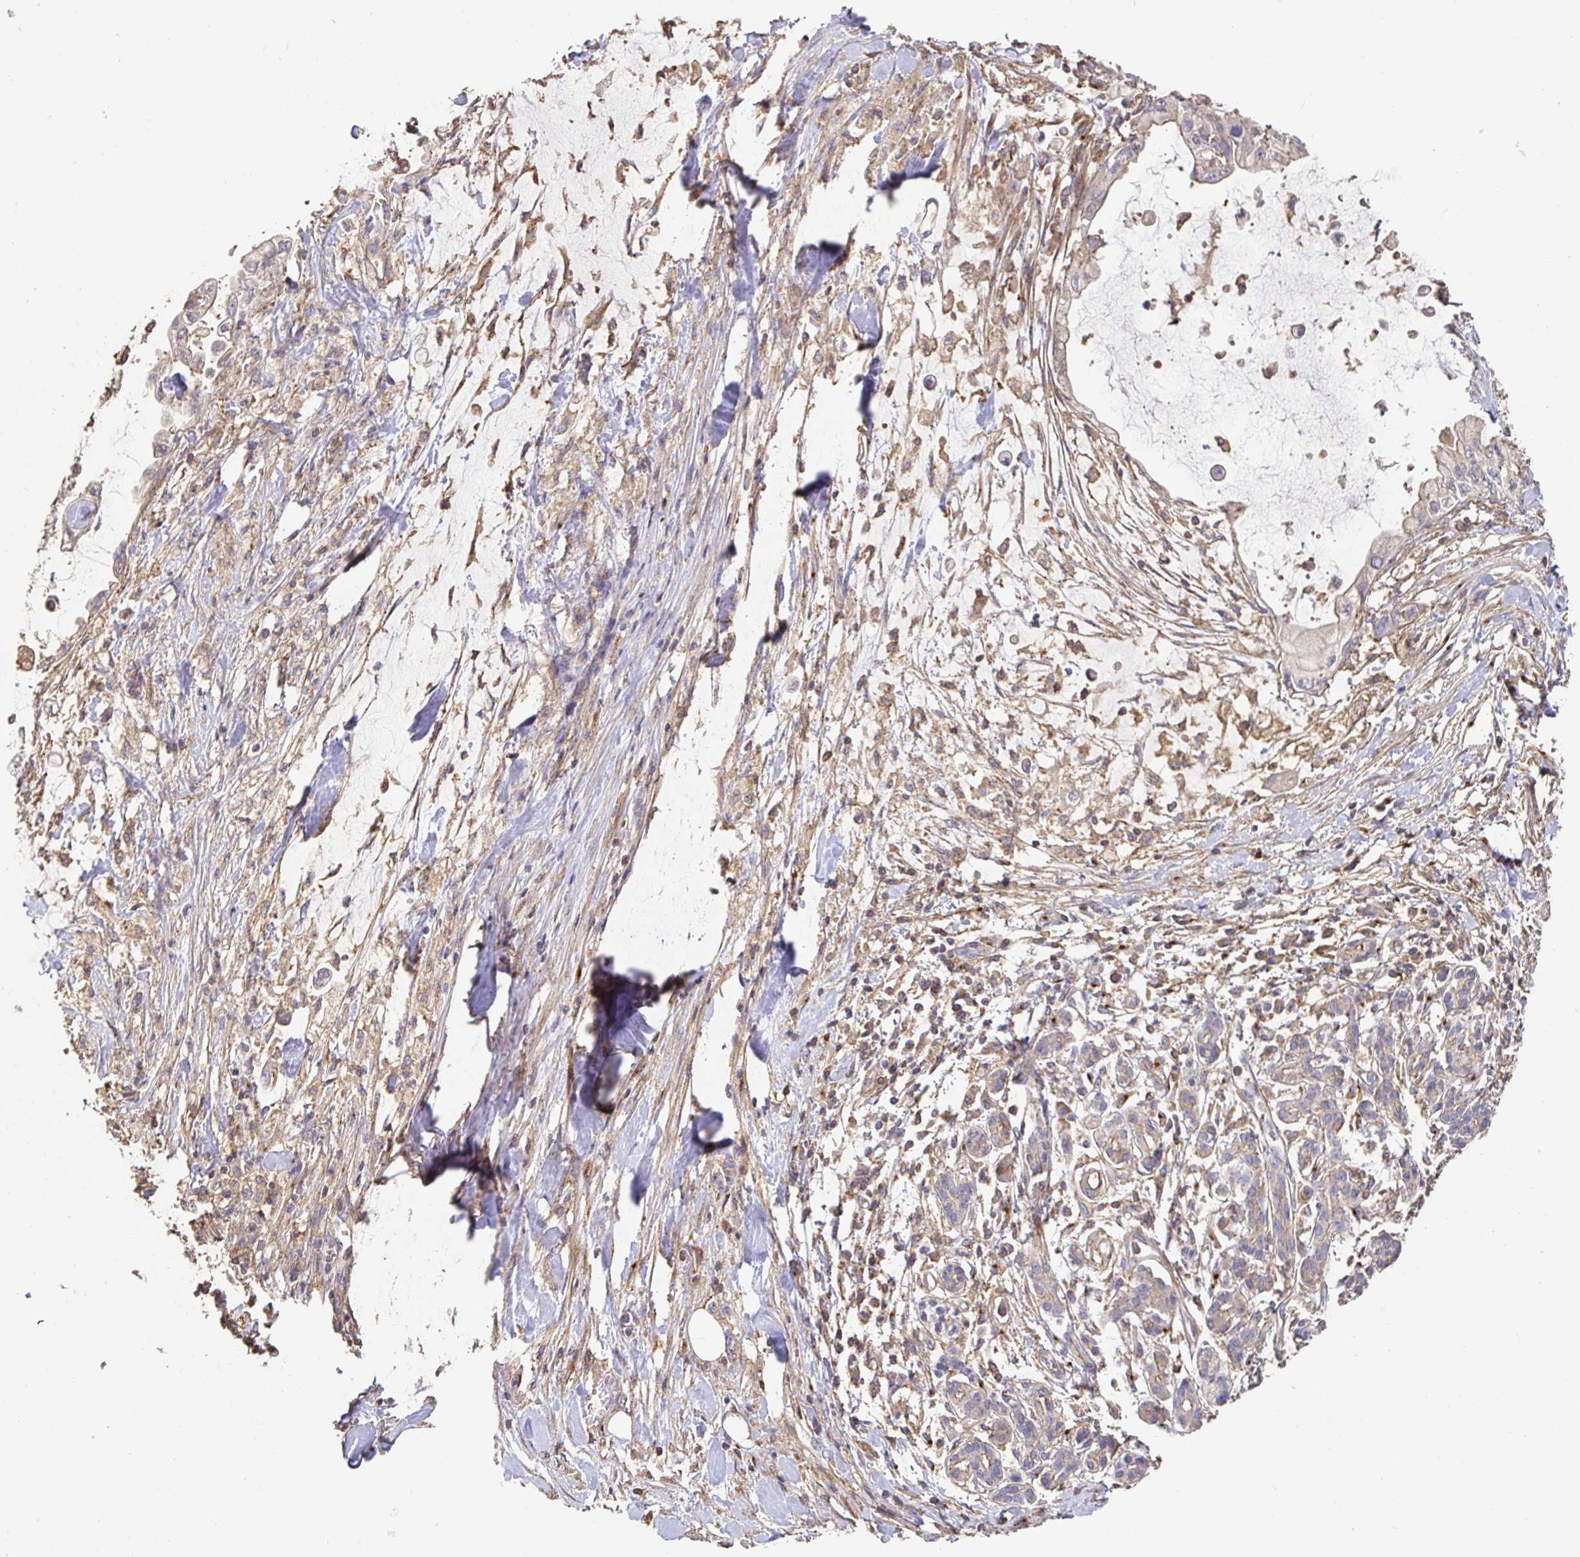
{"staining": {"intensity": "weak", "quantity": "25%-75%", "location": "cytoplasmic/membranous"}, "tissue": "pancreatic cancer", "cell_type": "Tumor cells", "image_type": "cancer", "snomed": [{"axis": "morphology", "description": "Adenocarcinoma, NOS"}, {"axis": "topography", "description": "Pancreas"}], "caption": "Pancreatic cancer (adenocarcinoma) stained with immunohistochemistry (IHC) reveals weak cytoplasmic/membranous positivity in approximately 25%-75% of tumor cells. (DAB = brown stain, brightfield microscopy at high magnification).", "gene": "C1QTNF7", "patient": {"sex": "male", "age": 48}}